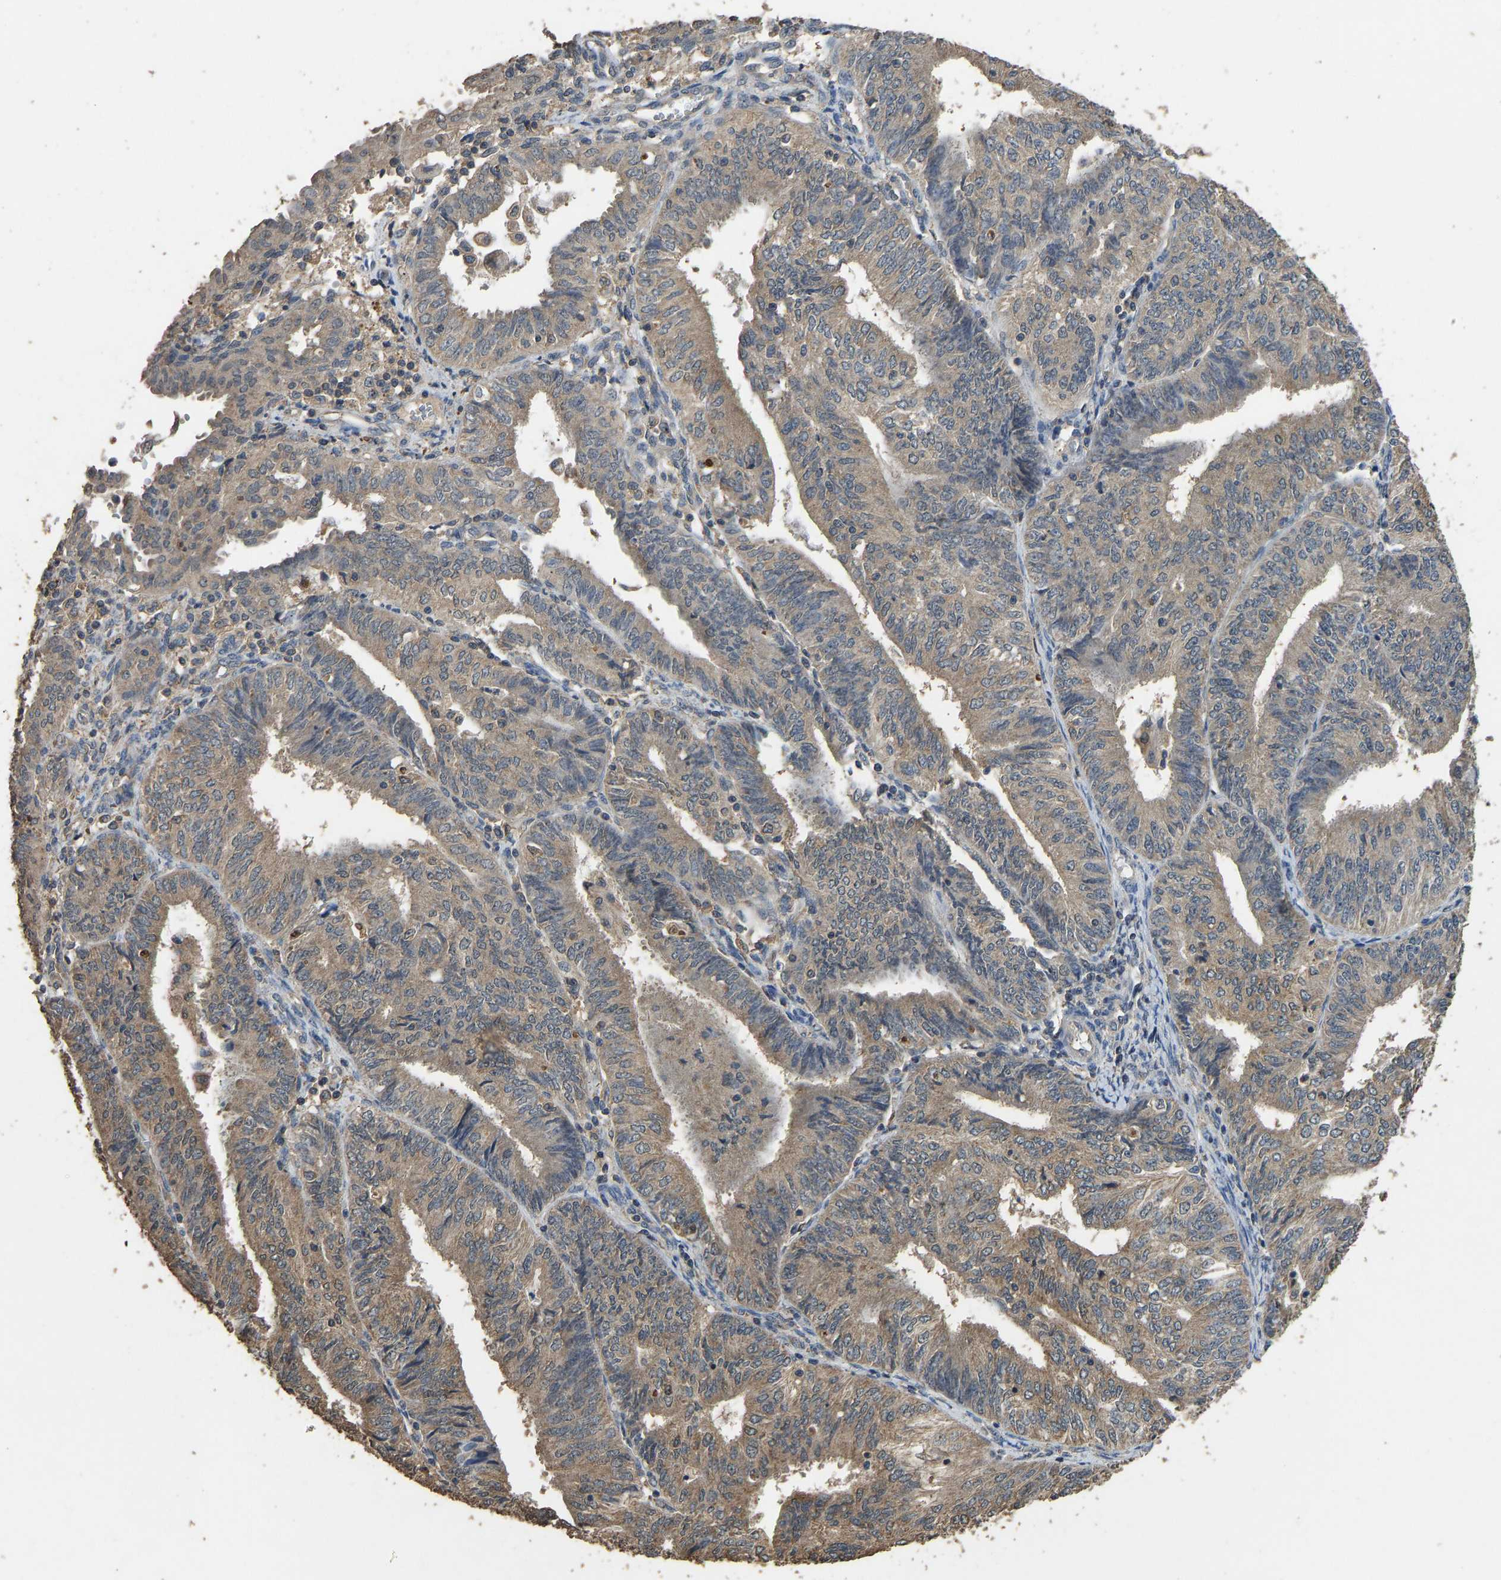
{"staining": {"intensity": "weak", "quantity": ">75%", "location": "cytoplasmic/membranous"}, "tissue": "endometrial cancer", "cell_type": "Tumor cells", "image_type": "cancer", "snomed": [{"axis": "morphology", "description": "Adenocarcinoma, NOS"}, {"axis": "topography", "description": "Endometrium"}], "caption": "About >75% of tumor cells in human endometrial cancer reveal weak cytoplasmic/membranous protein positivity as visualized by brown immunohistochemical staining.", "gene": "CIDEC", "patient": {"sex": "female", "age": 58}}